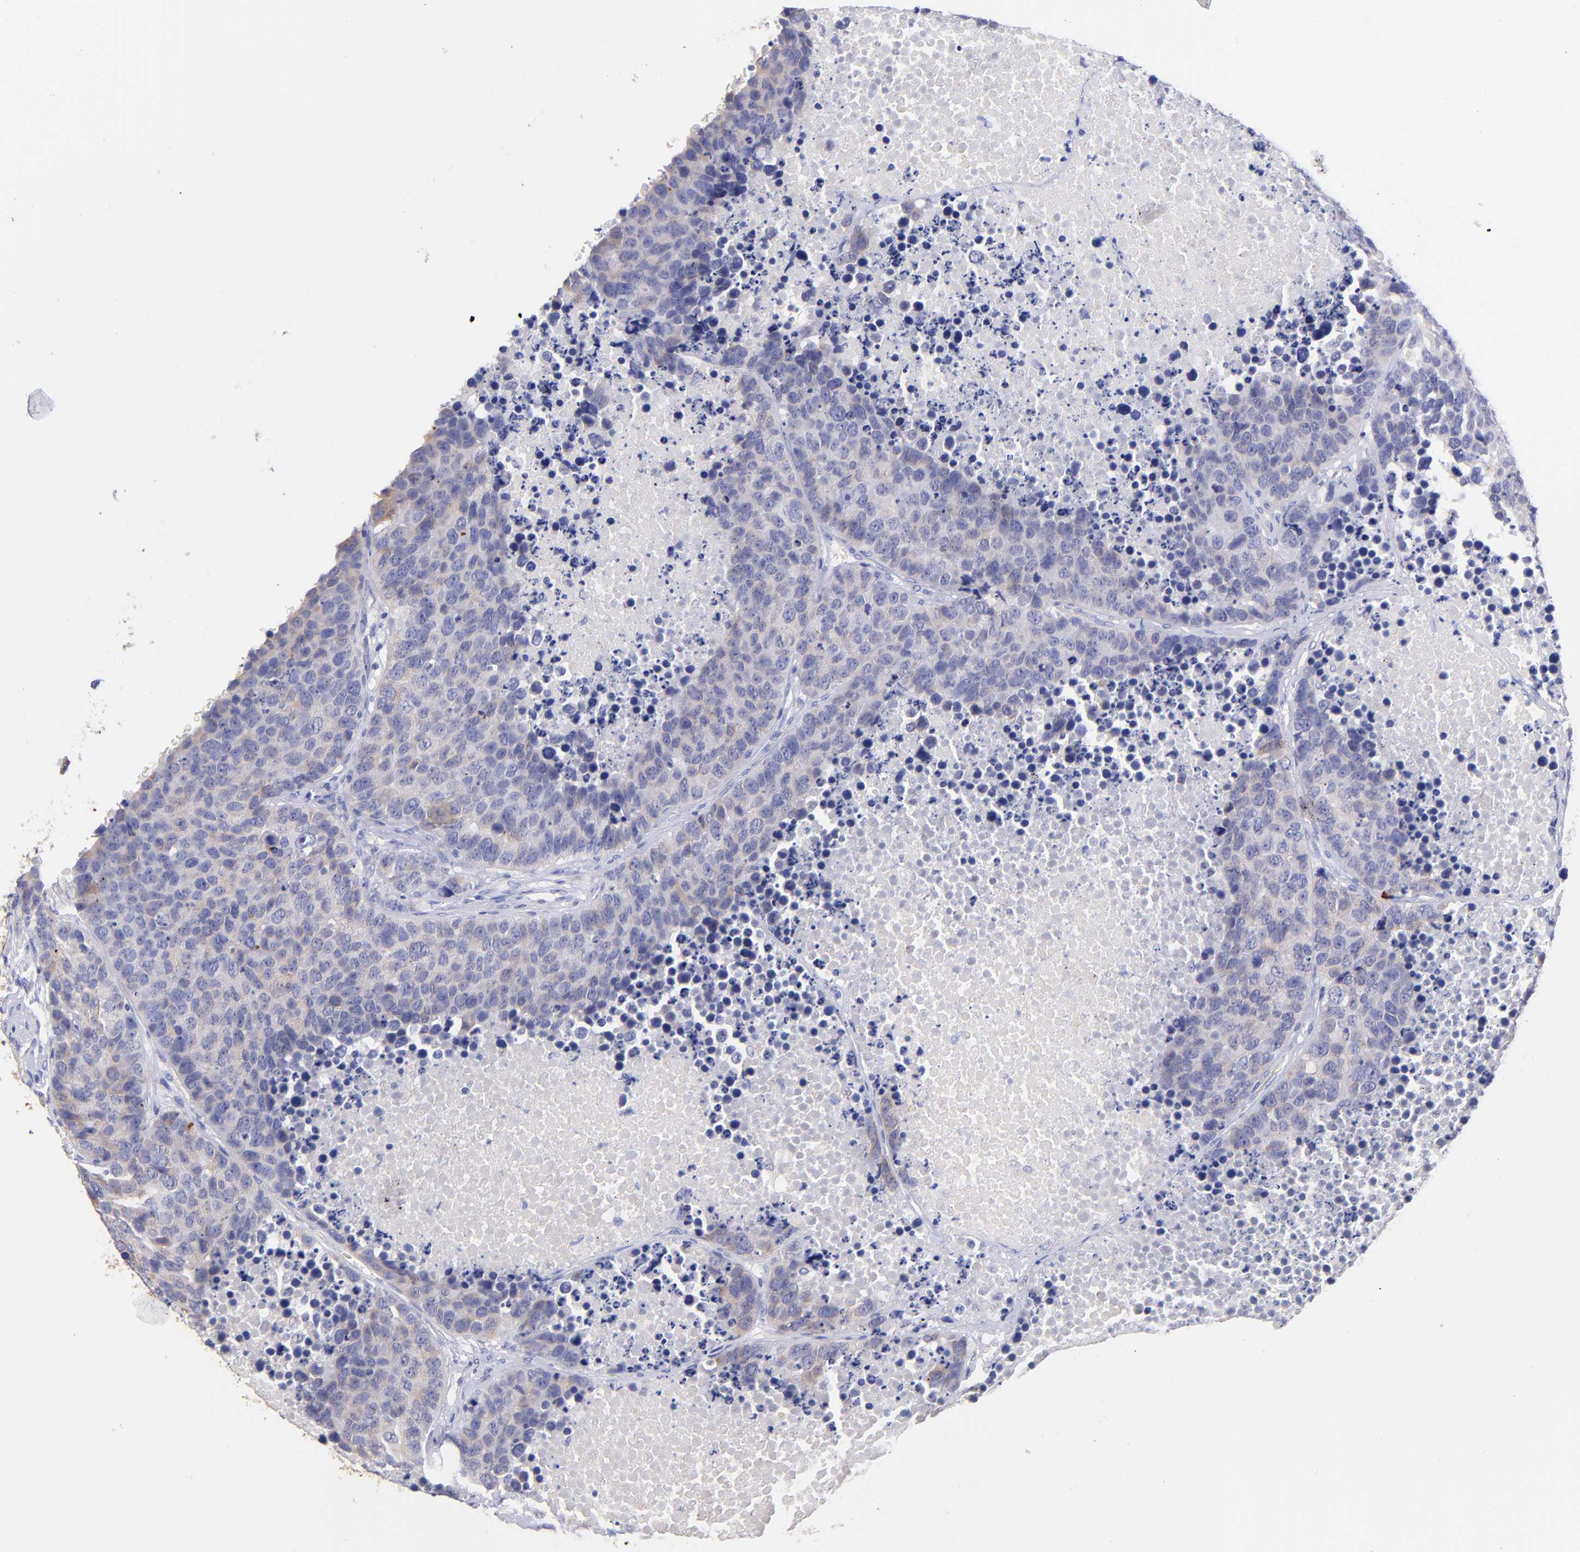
{"staining": {"intensity": "weak", "quantity": "<25%", "location": "cytoplasmic/membranous"}, "tissue": "carcinoid", "cell_type": "Tumor cells", "image_type": "cancer", "snomed": [{"axis": "morphology", "description": "Carcinoid, malignant, NOS"}, {"axis": "topography", "description": "Lung"}], "caption": "Immunohistochemical staining of carcinoid (malignant) demonstrates no significant staining in tumor cells. (DAB (3,3'-diaminobenzidine) IHC, high magnification).", "gene": "RAB3B", "patient": {"sex": "male", "age": 60}}